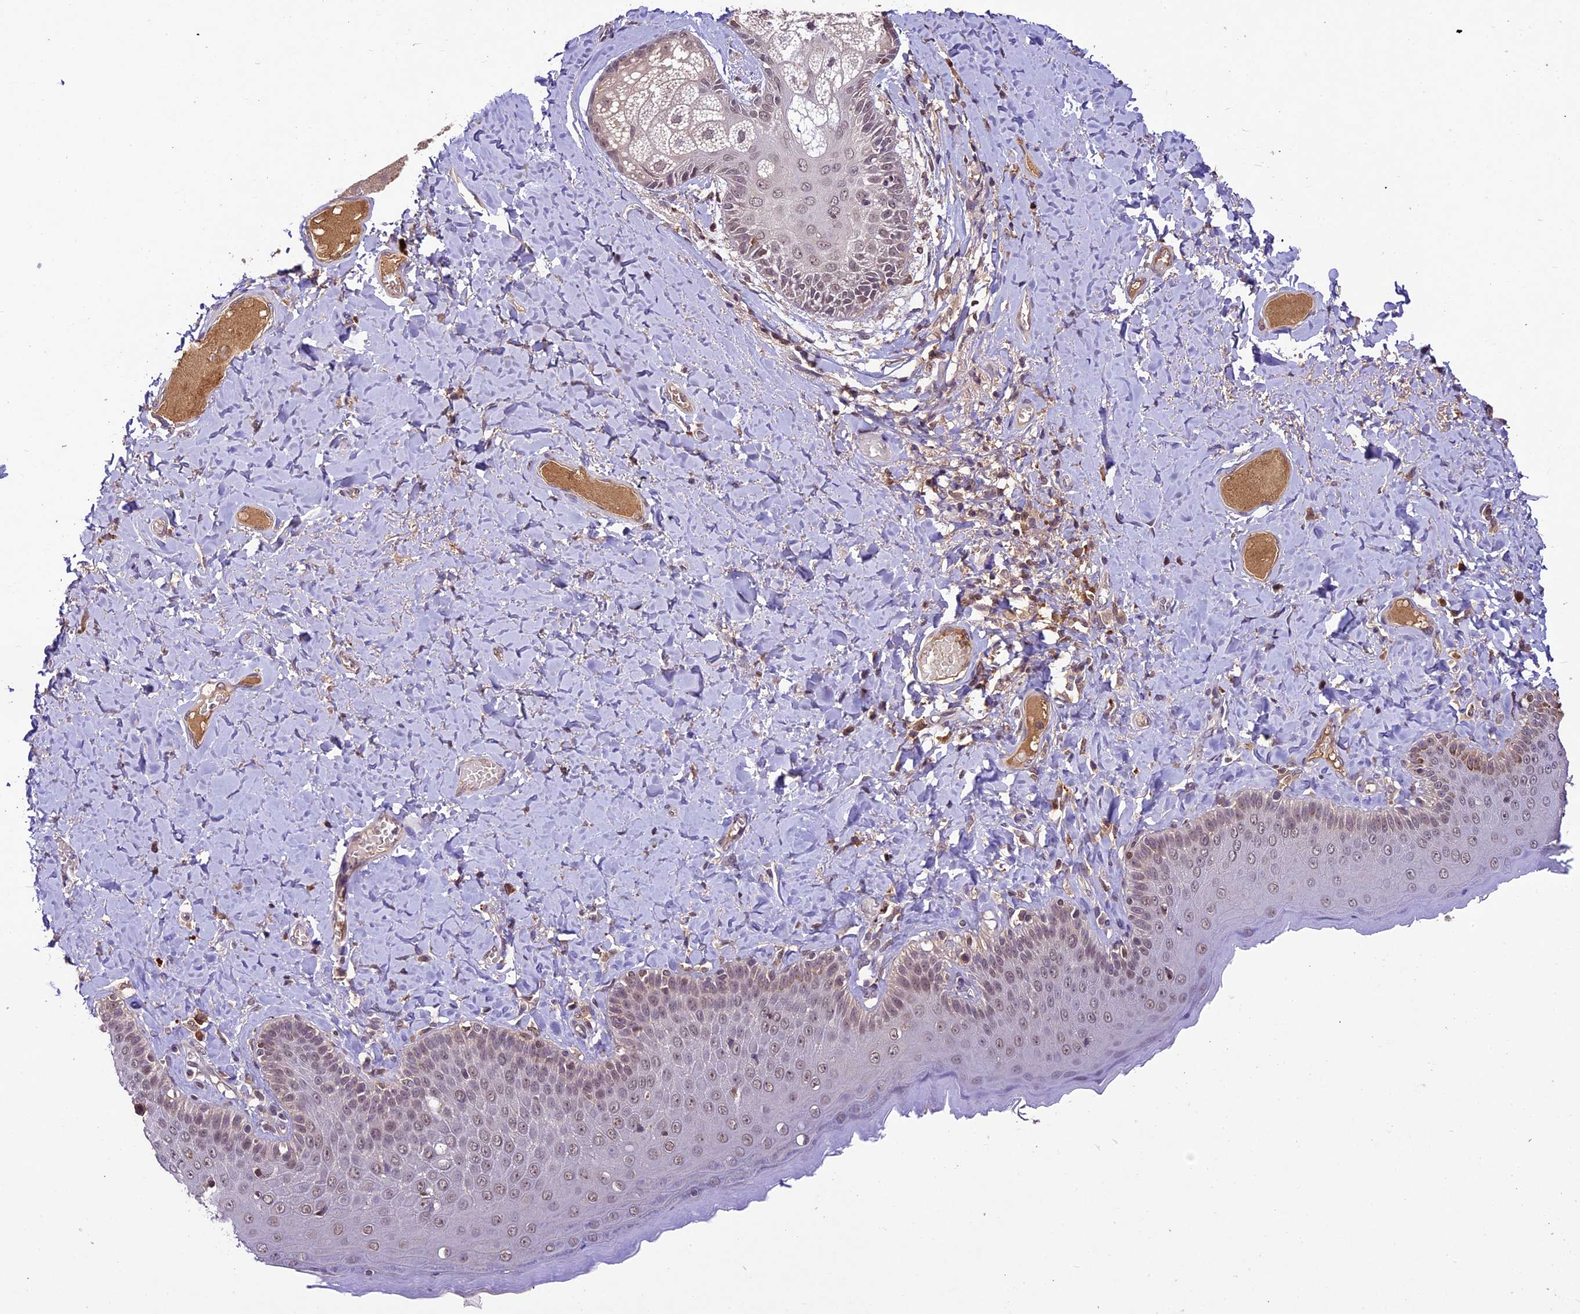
{"staining": {"intensity": "weak", "quantity": "25%-75%", "location": "nuclear"}, "tissue": "skin", "cell_type": "Epidermal cells", "image_type": "normal", "snomed": [{"axis": "morphology", "description": "Normal tissue, NOS"}, {"axis": "topography", "description": "Anal"}], "caption": "DAB immunohistochemical staining of benign human skin exhibits weak nuclear protein positivity in approximately 25%-75% of epidermal cells.", "gene": "ATP10A", "patient": {"sex": "male", "age": 69}}